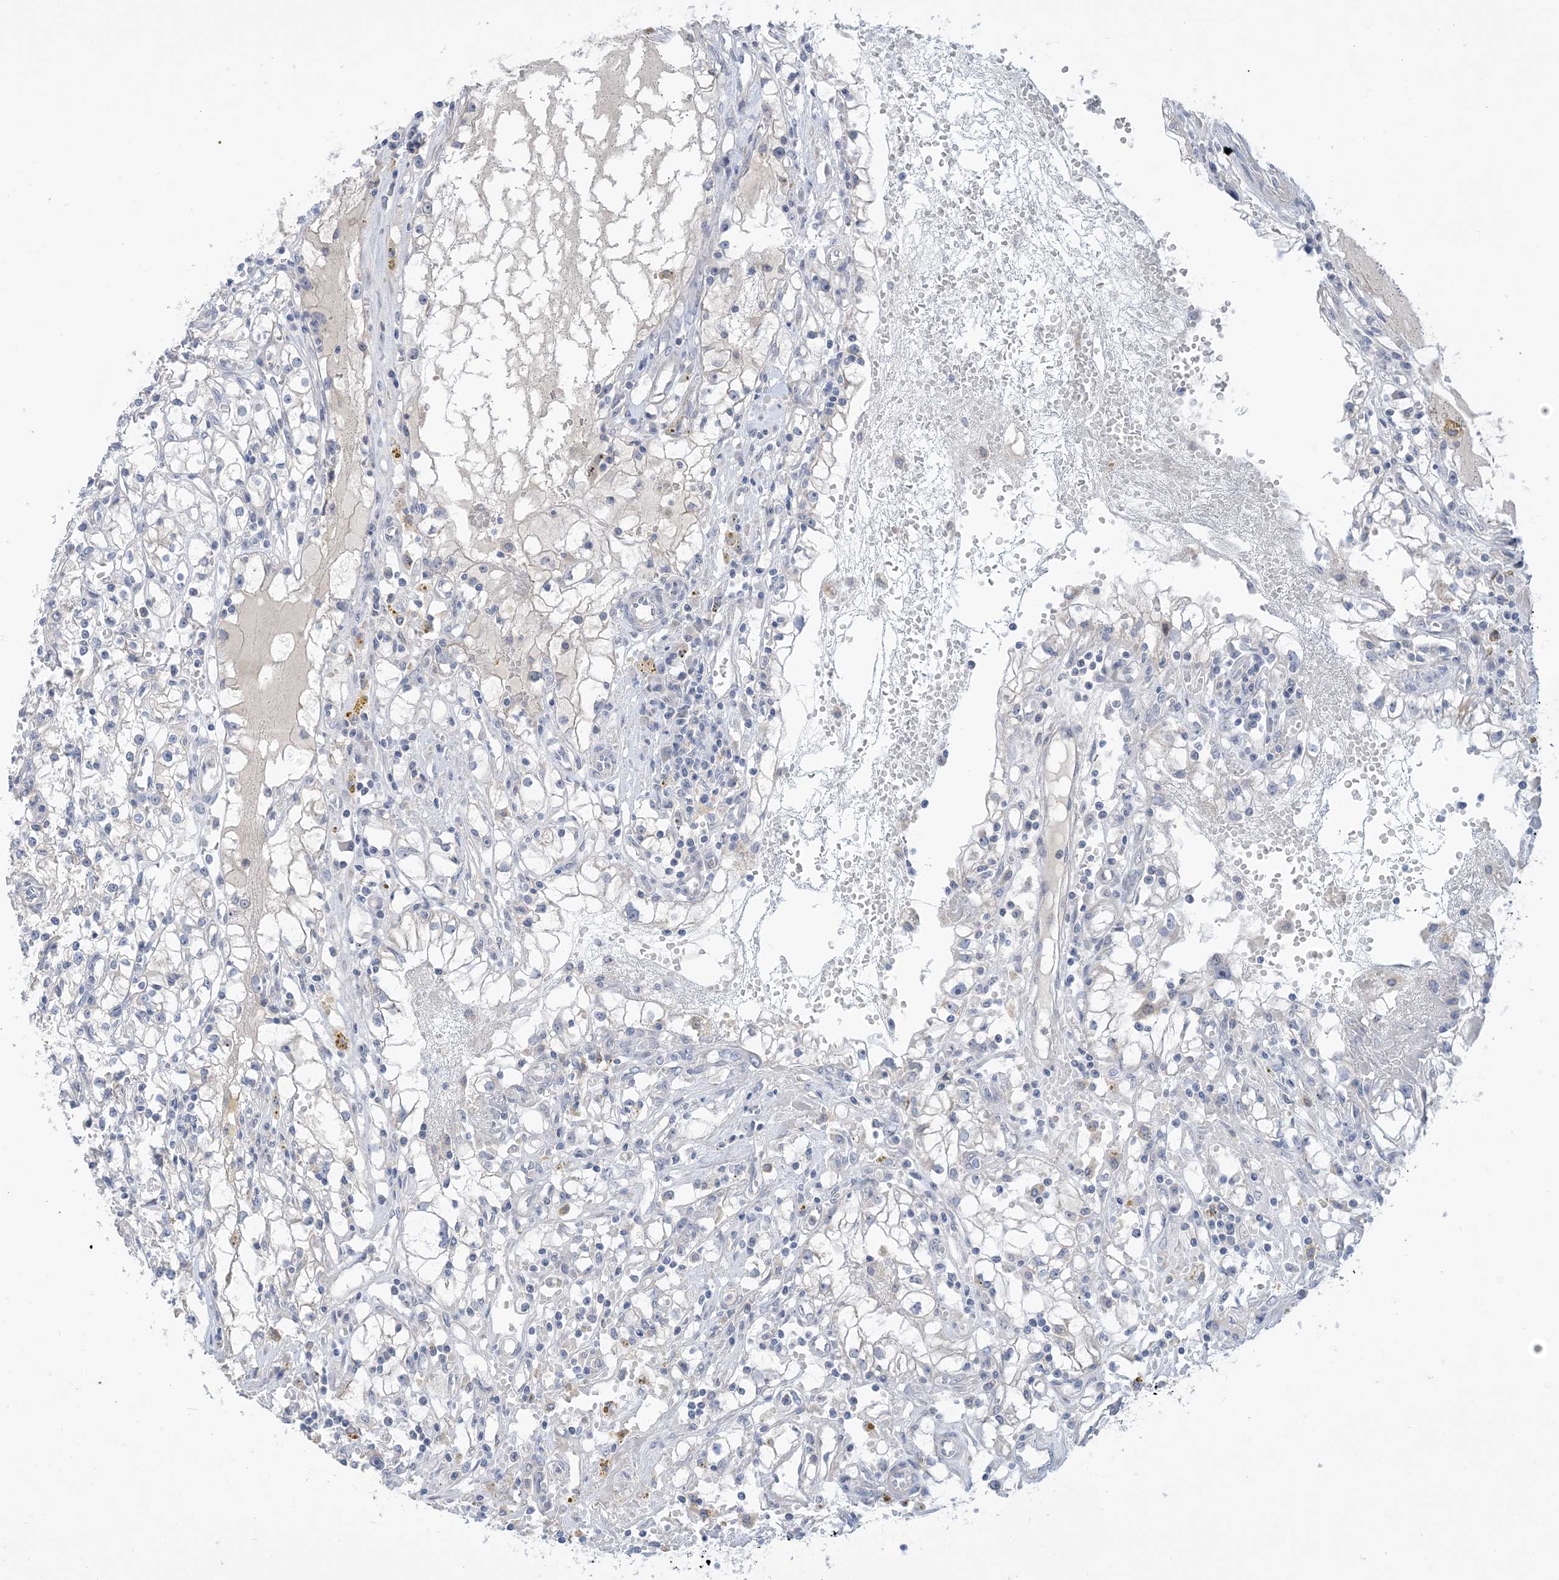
{"staining": {"intensity": "negative", "quantity": "none", "location": "none"}, "tissue": "renal cancer", "cell_type": "Tumor cells", "image_type": "cancer", "snomed": [{"axis": "morphology", "description": "Adenocarcinoma, NOS"}, {"axis": "topography", "description": "Kidney"}], "caption": "This is an immunohistochemistry (IHC) photomicrograph of adenocarcinoma (renal). There is no staining in tumor cells.", "gene": "TTYH1", "patient": {"sex": "male", "age": 56}}